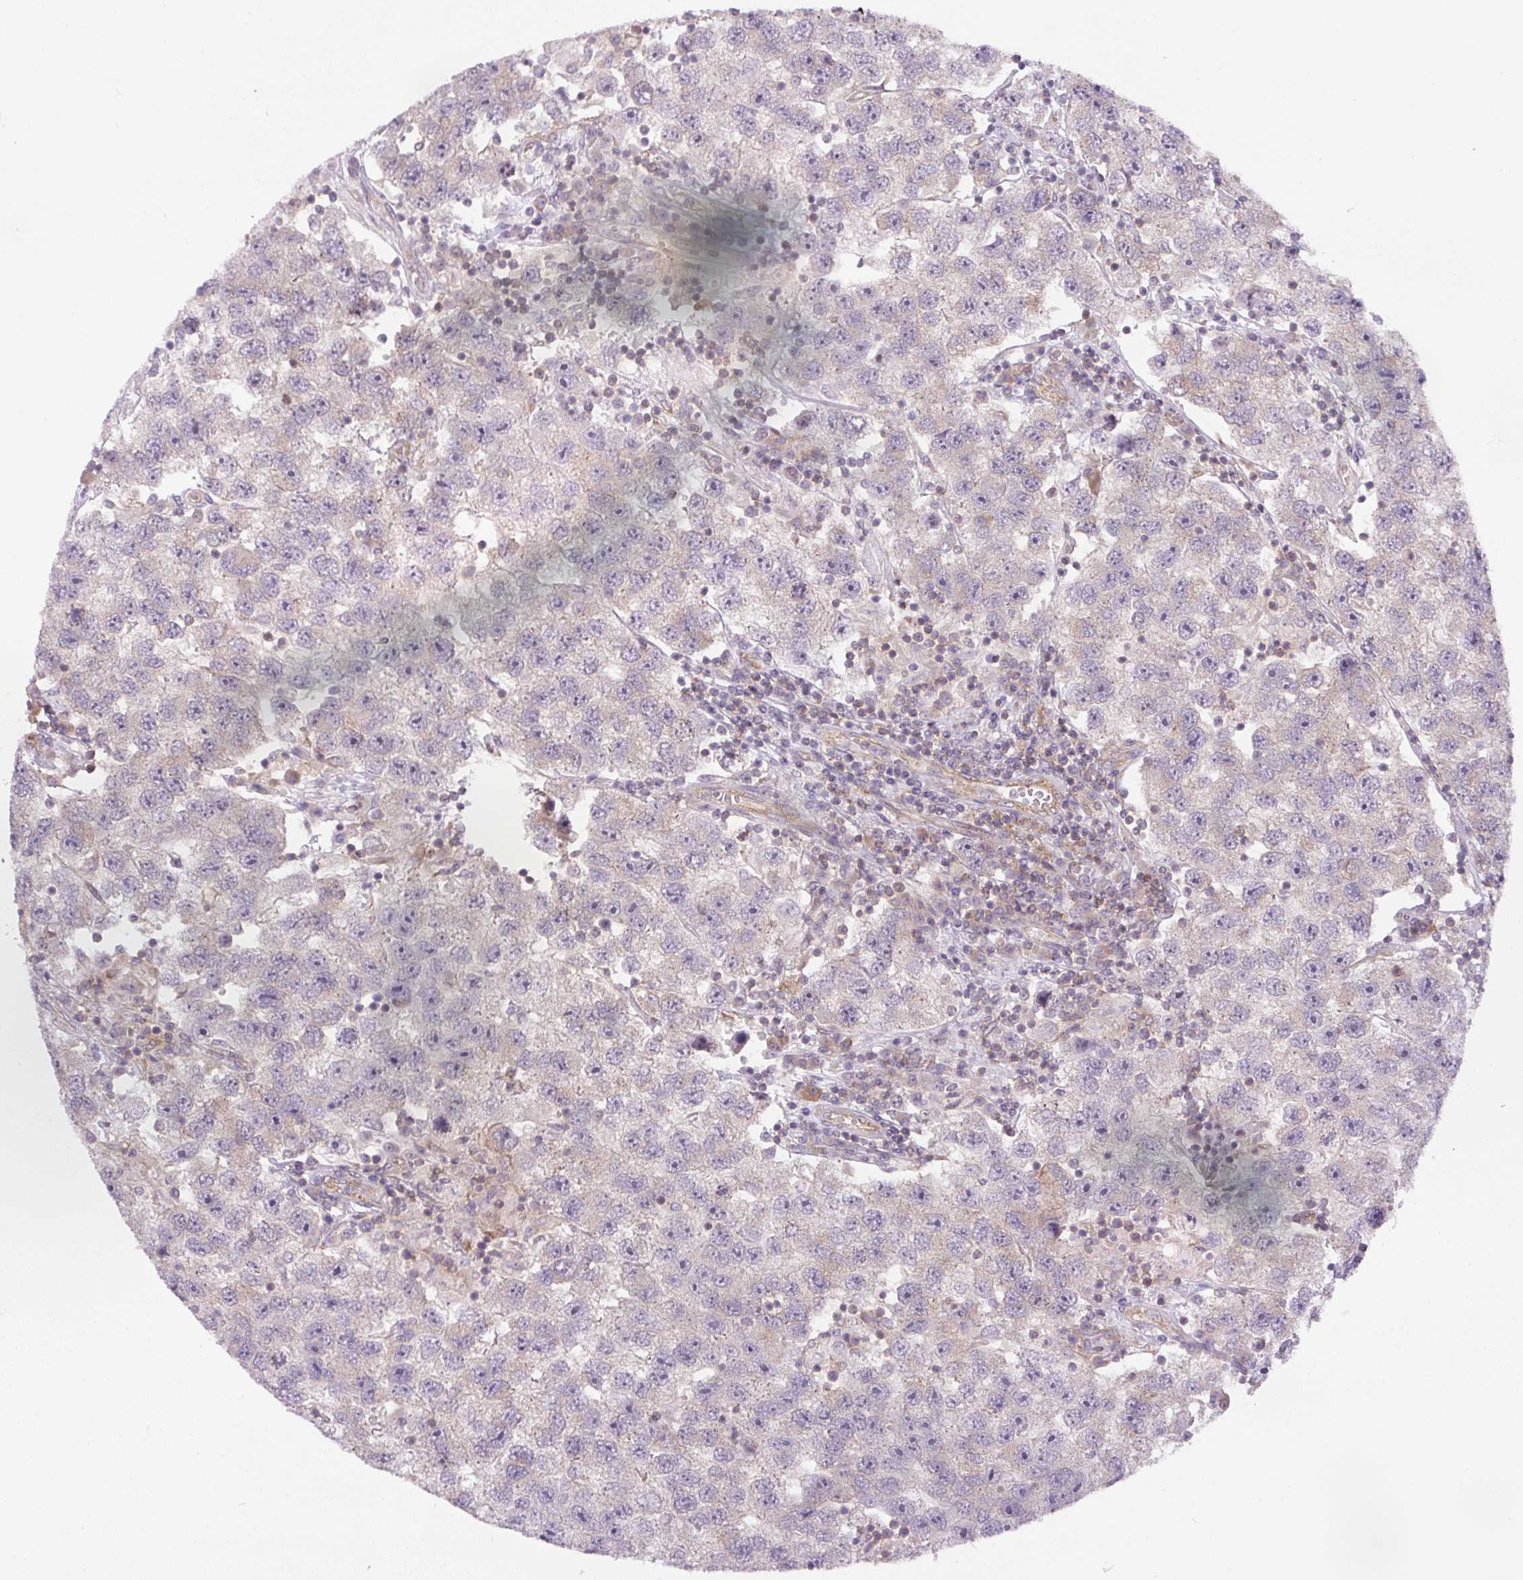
{"staining": {"intensity": "negative", "quantity": "none", "location": "none"}, "tissue": "testis cancer", "cell_type": "Tumor cells", "image_type": "cancer", "snomed": [{"axis": "morphology", "description": "Seminoma, NOS"}, {"axis": "topography", "description": "Testis"}], "caption": "A high-resolution photomicrograph shows immunohistochemistry (IHC) staining of testis seminoma, which shows no significant staining in tumor cells.", "gene": "MINK1", "patient": {"sex": "male", "age": 26}}